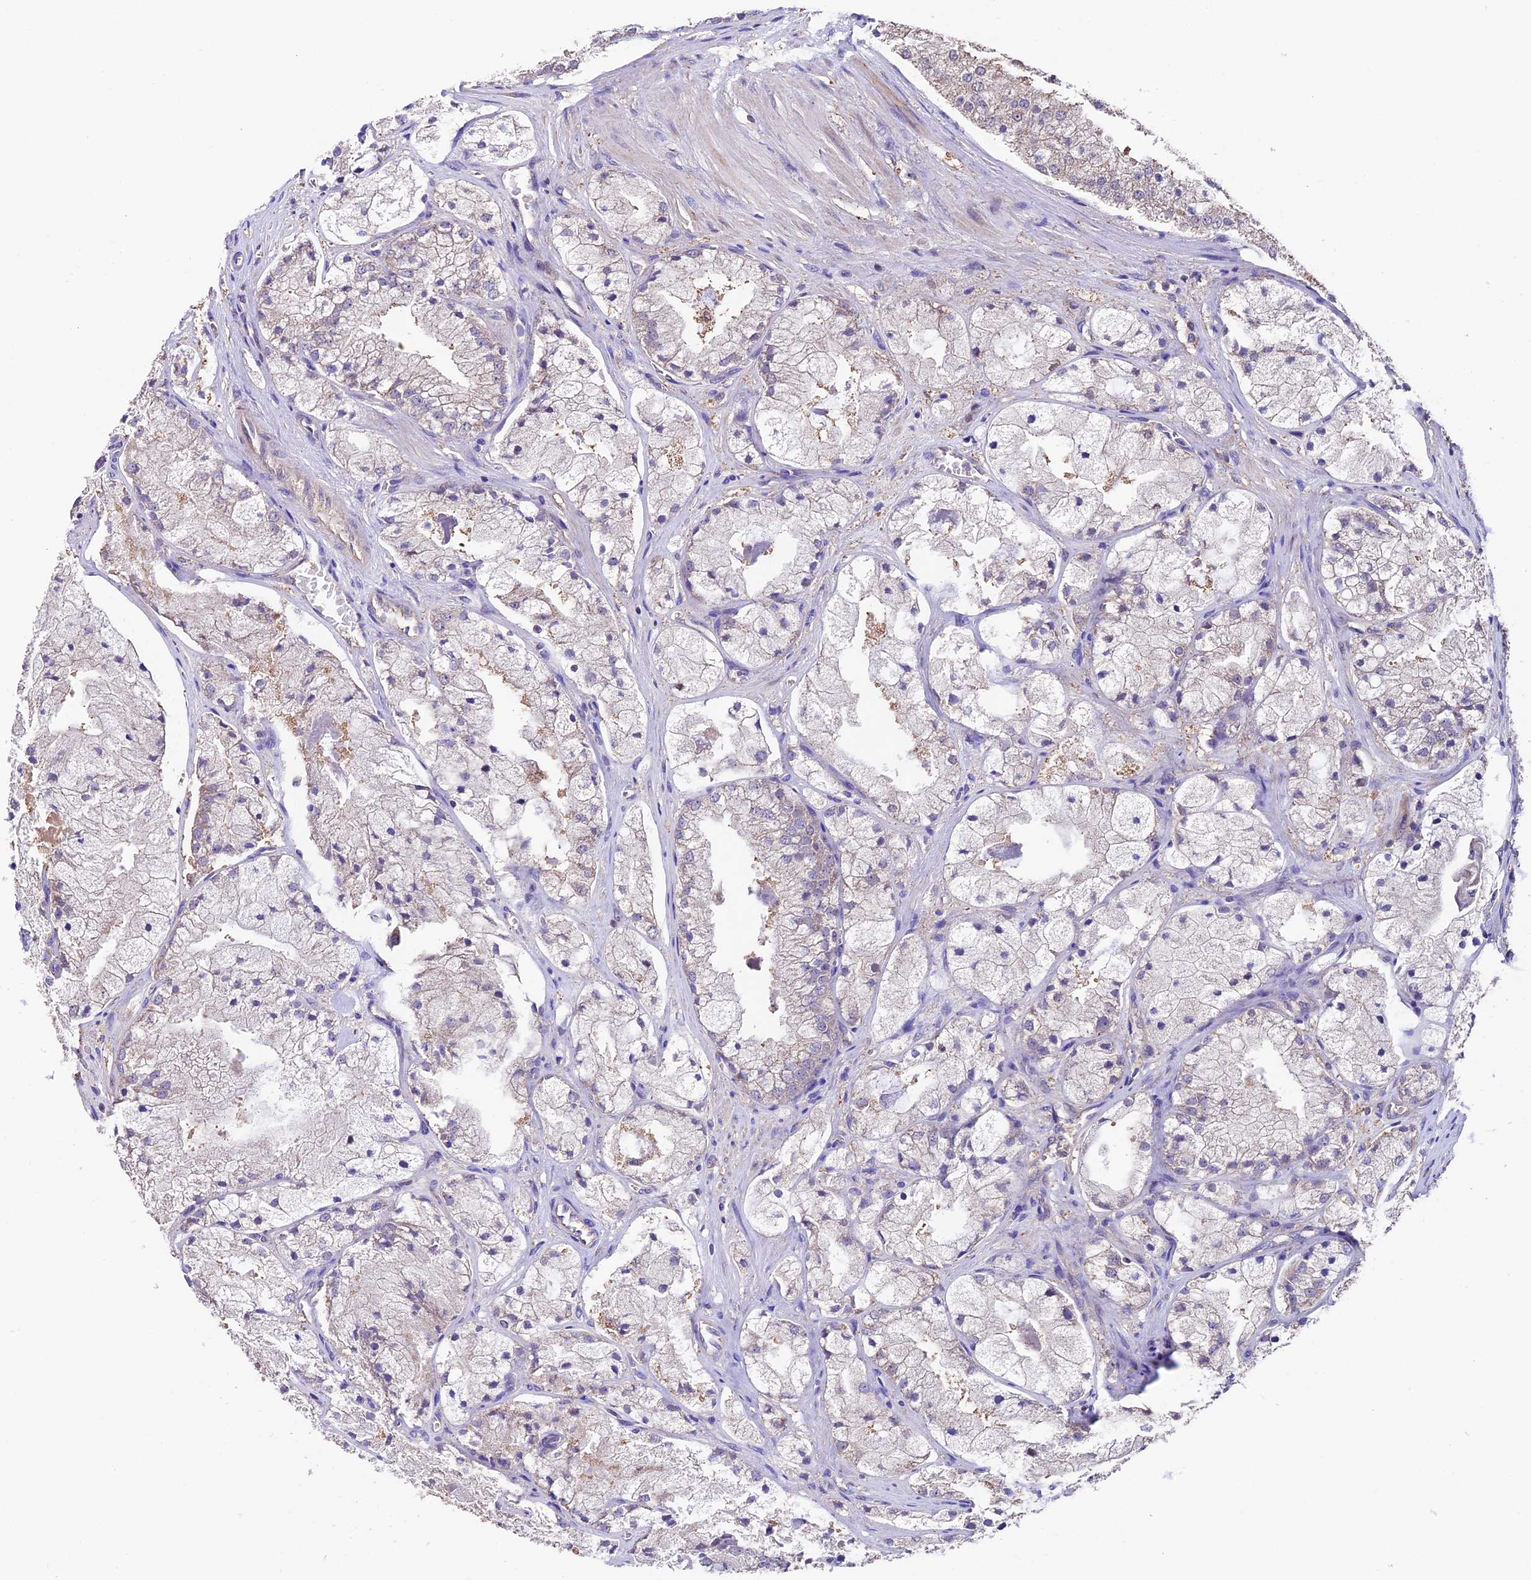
{"staining": {"intensity": "weak", "quantity": "<25%", "location": "cytoplasmic/membranous"}, "tissue": "prostate cancer", "cell_type": "Tumor cells", "image_type": "cancer", "snomed": [{"axis": "morphology", "description": "Adenocarcinoma, High grade"}, {"axis": "topography", "description": "Prostate"}], "caption": "IHC image of neoplastic tissue: prostate cancer stained with DAB (3,3'-diaminobenzidine) demonstrates no significant protein staining in tumor cells. (Brightfield microscopy of DAB immunohistochemistry (IHC) at high magnification).", "gene": "SBNO2", "patient": {"sex": "male", "age": 50}}